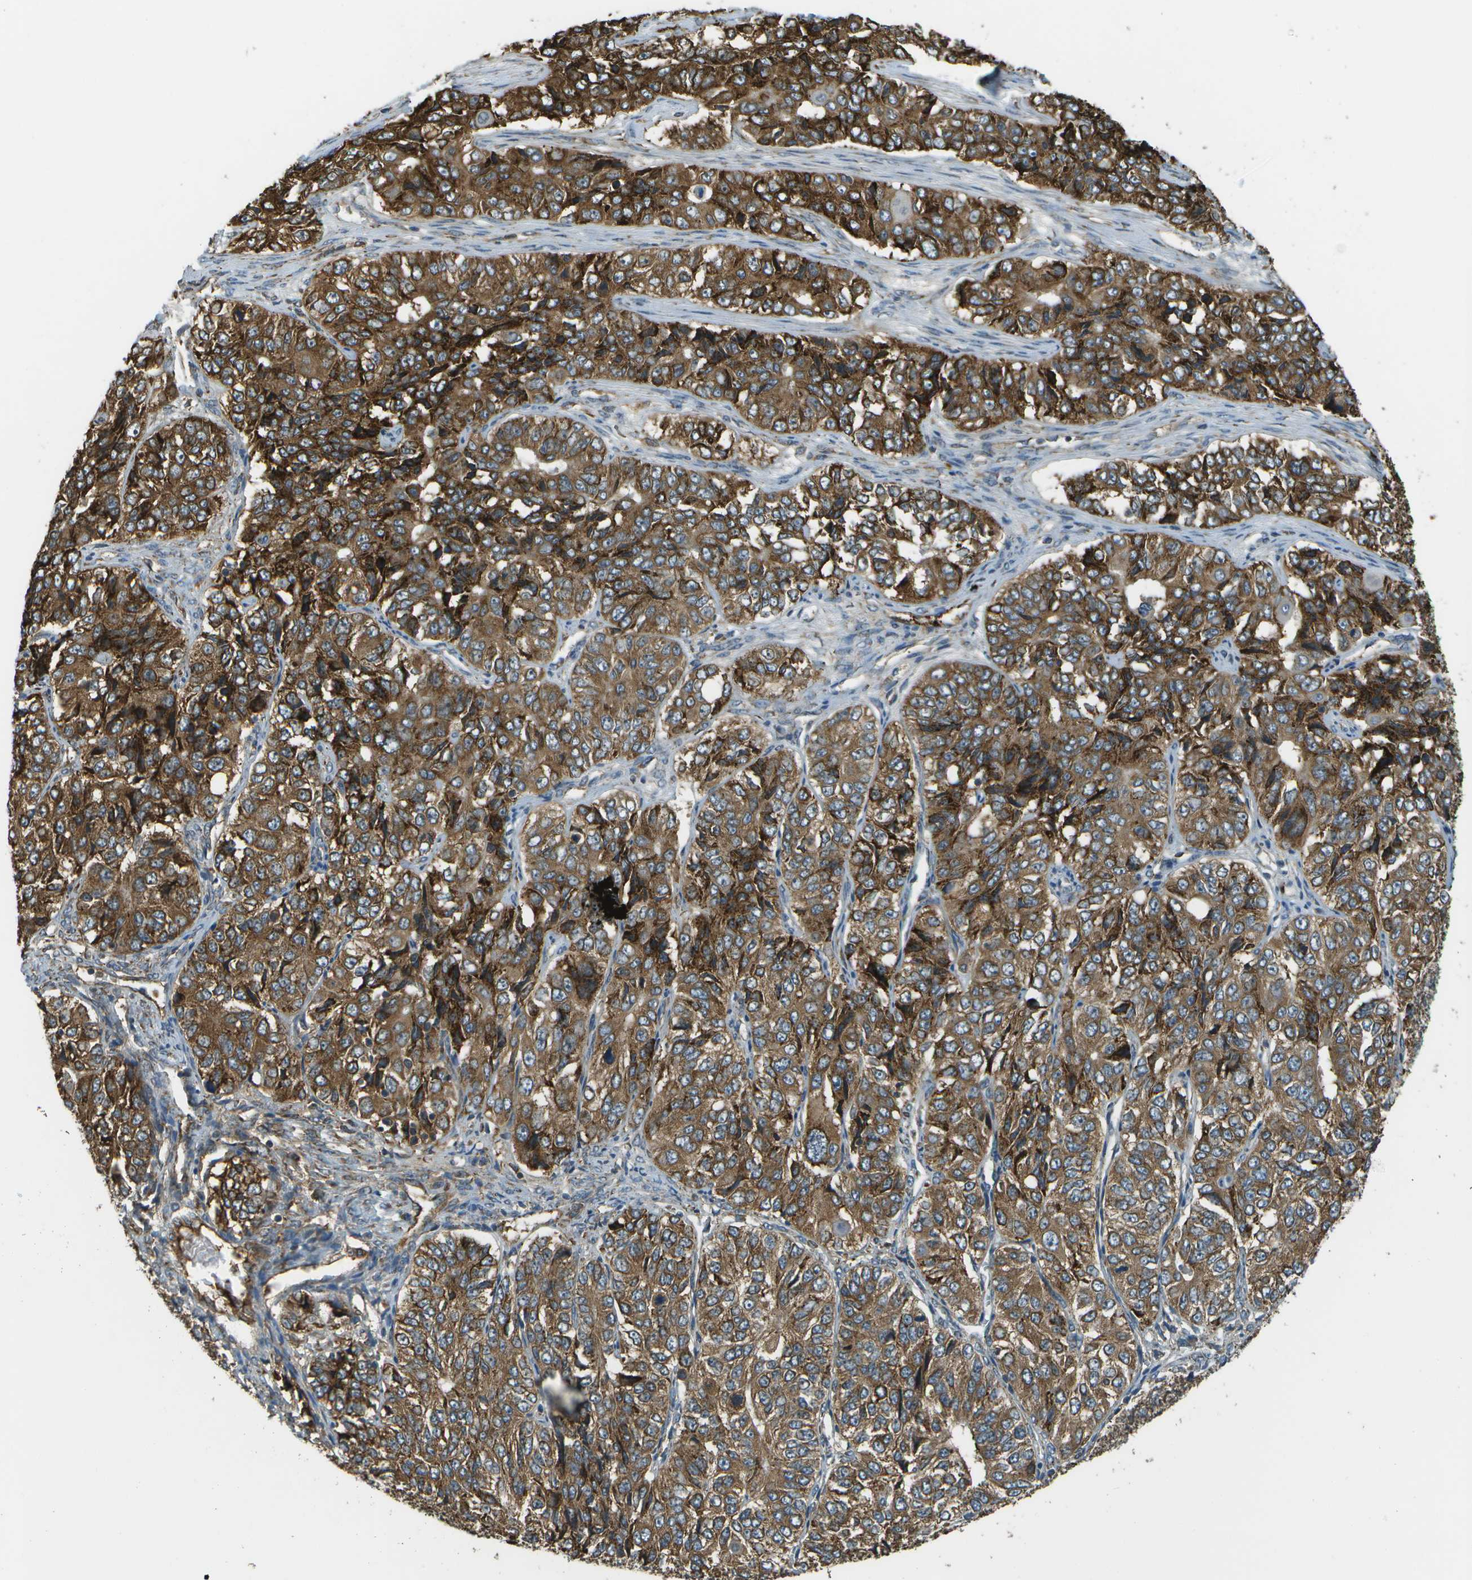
{"staining": {"intensity": "strong", "quantity": ">75%", "location": "cytoplasmic/membranous"}, "tissue": "ovarian cancer", "cell_type": "Tumor cells", "image_type": "cancer", "snomed": [{"axis": "morphology", "description": "Carcinoma, endometroid"}, {"axis": "topography", "description": "Ovary"}], "caption": "This image reveals immunohistochemistry (IHC) staining of ovarian endometroid carcinoma, with high strong cytoplasmic/membranous positivity in approximately >75% of tumor cells.", "gene": "USP30", "patient": {"sex": "female", "age": 51}}